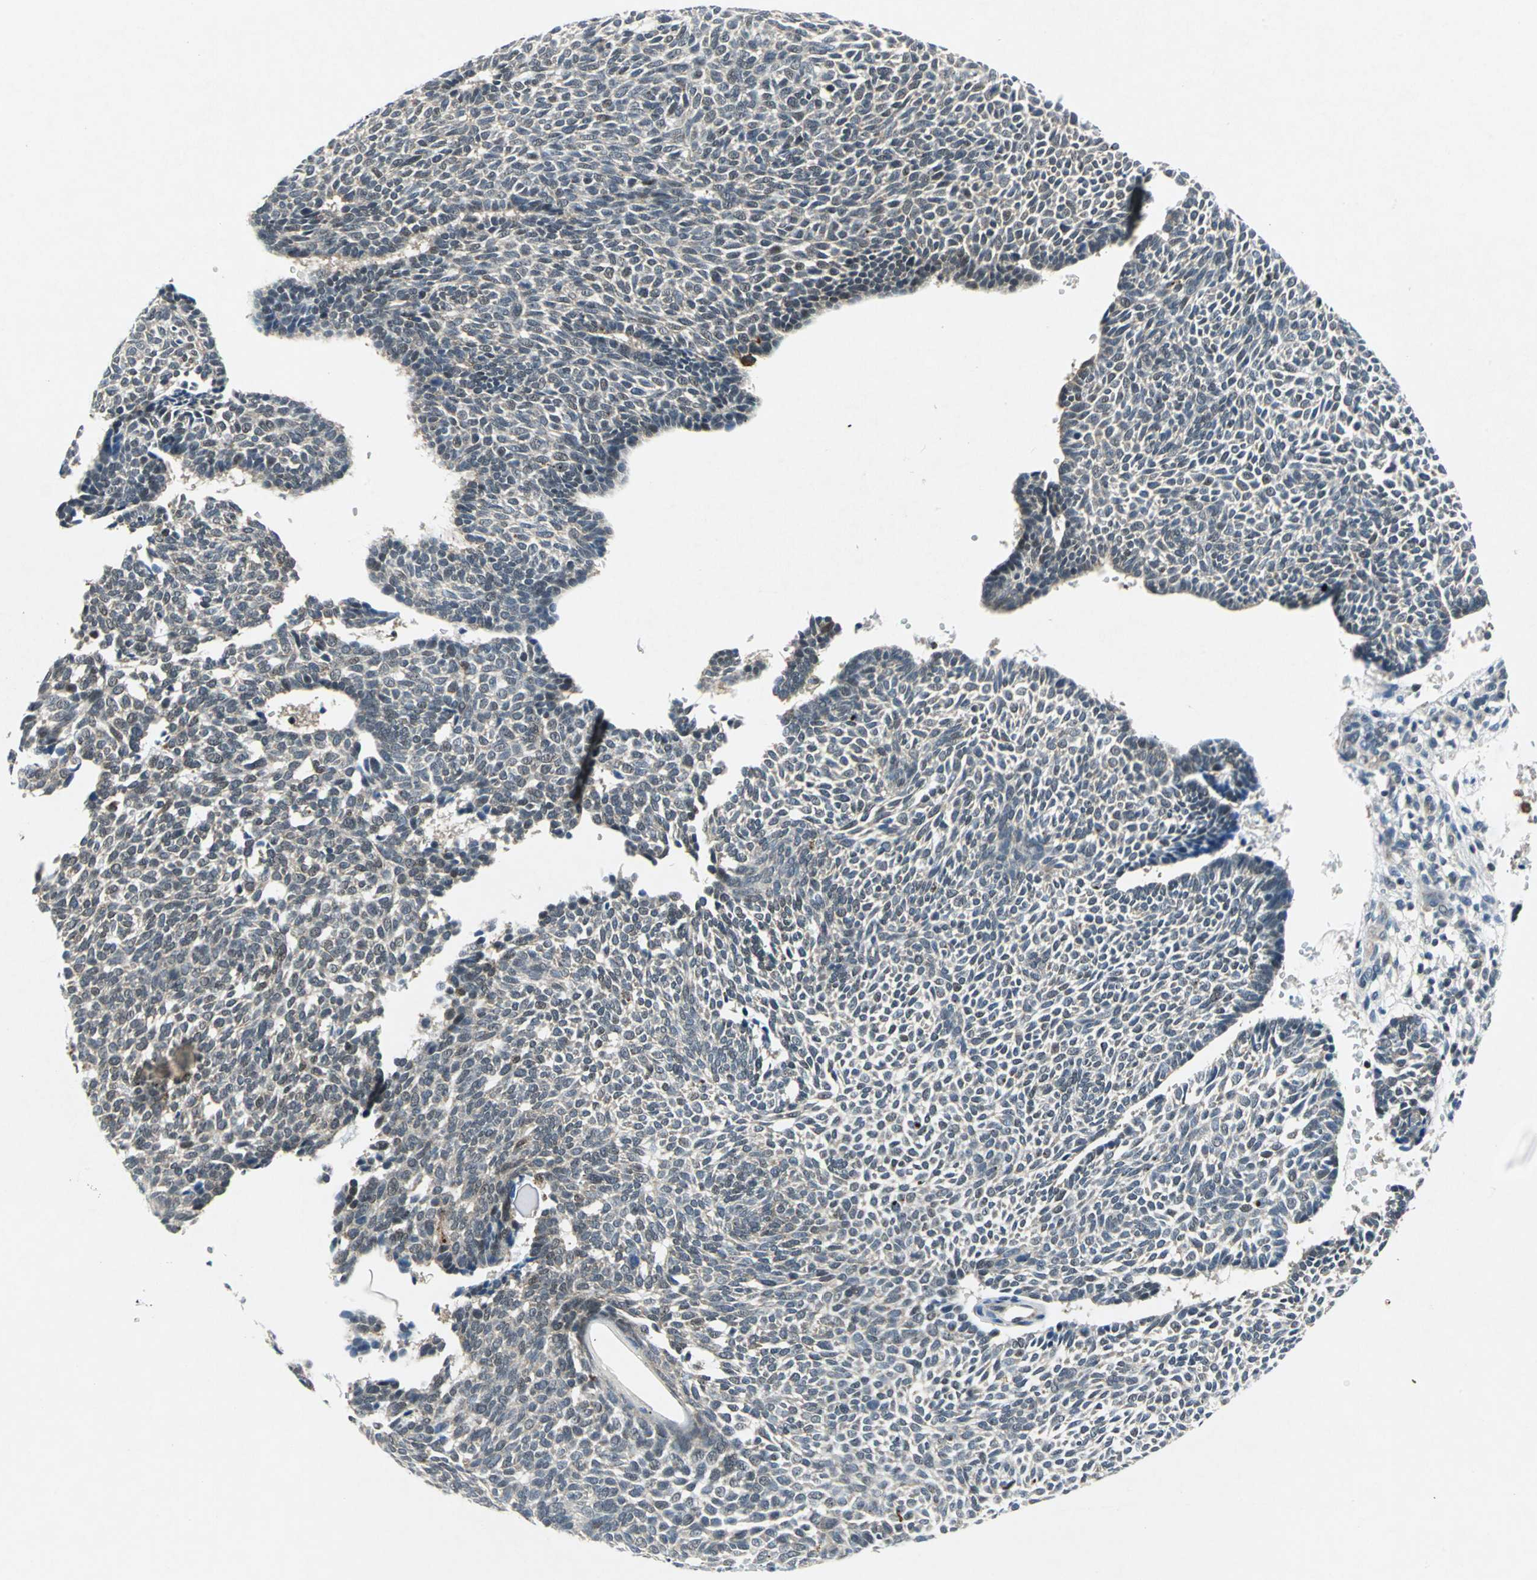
{"staining": {"intensity": "negative", "quantity": "none", "location": "none"}, "tissue": "skin cancer", "cell_type": "Tumor cells", "image_type": "cancer", "snomed": [{"axis": "morphology", "description": "Normal tissue, NOS"}, {"axis": "morphology", "description": "Basal cell carcinoma"}, {"axis": "topography", "description": "Skin"}], "caption": "Basal cell carcinoma (skin) was stained to show a protein in brown. There is no significant expression in tumor cells.", "gene": "PIN1", "patient": {"sex": "male", "age": 87}}